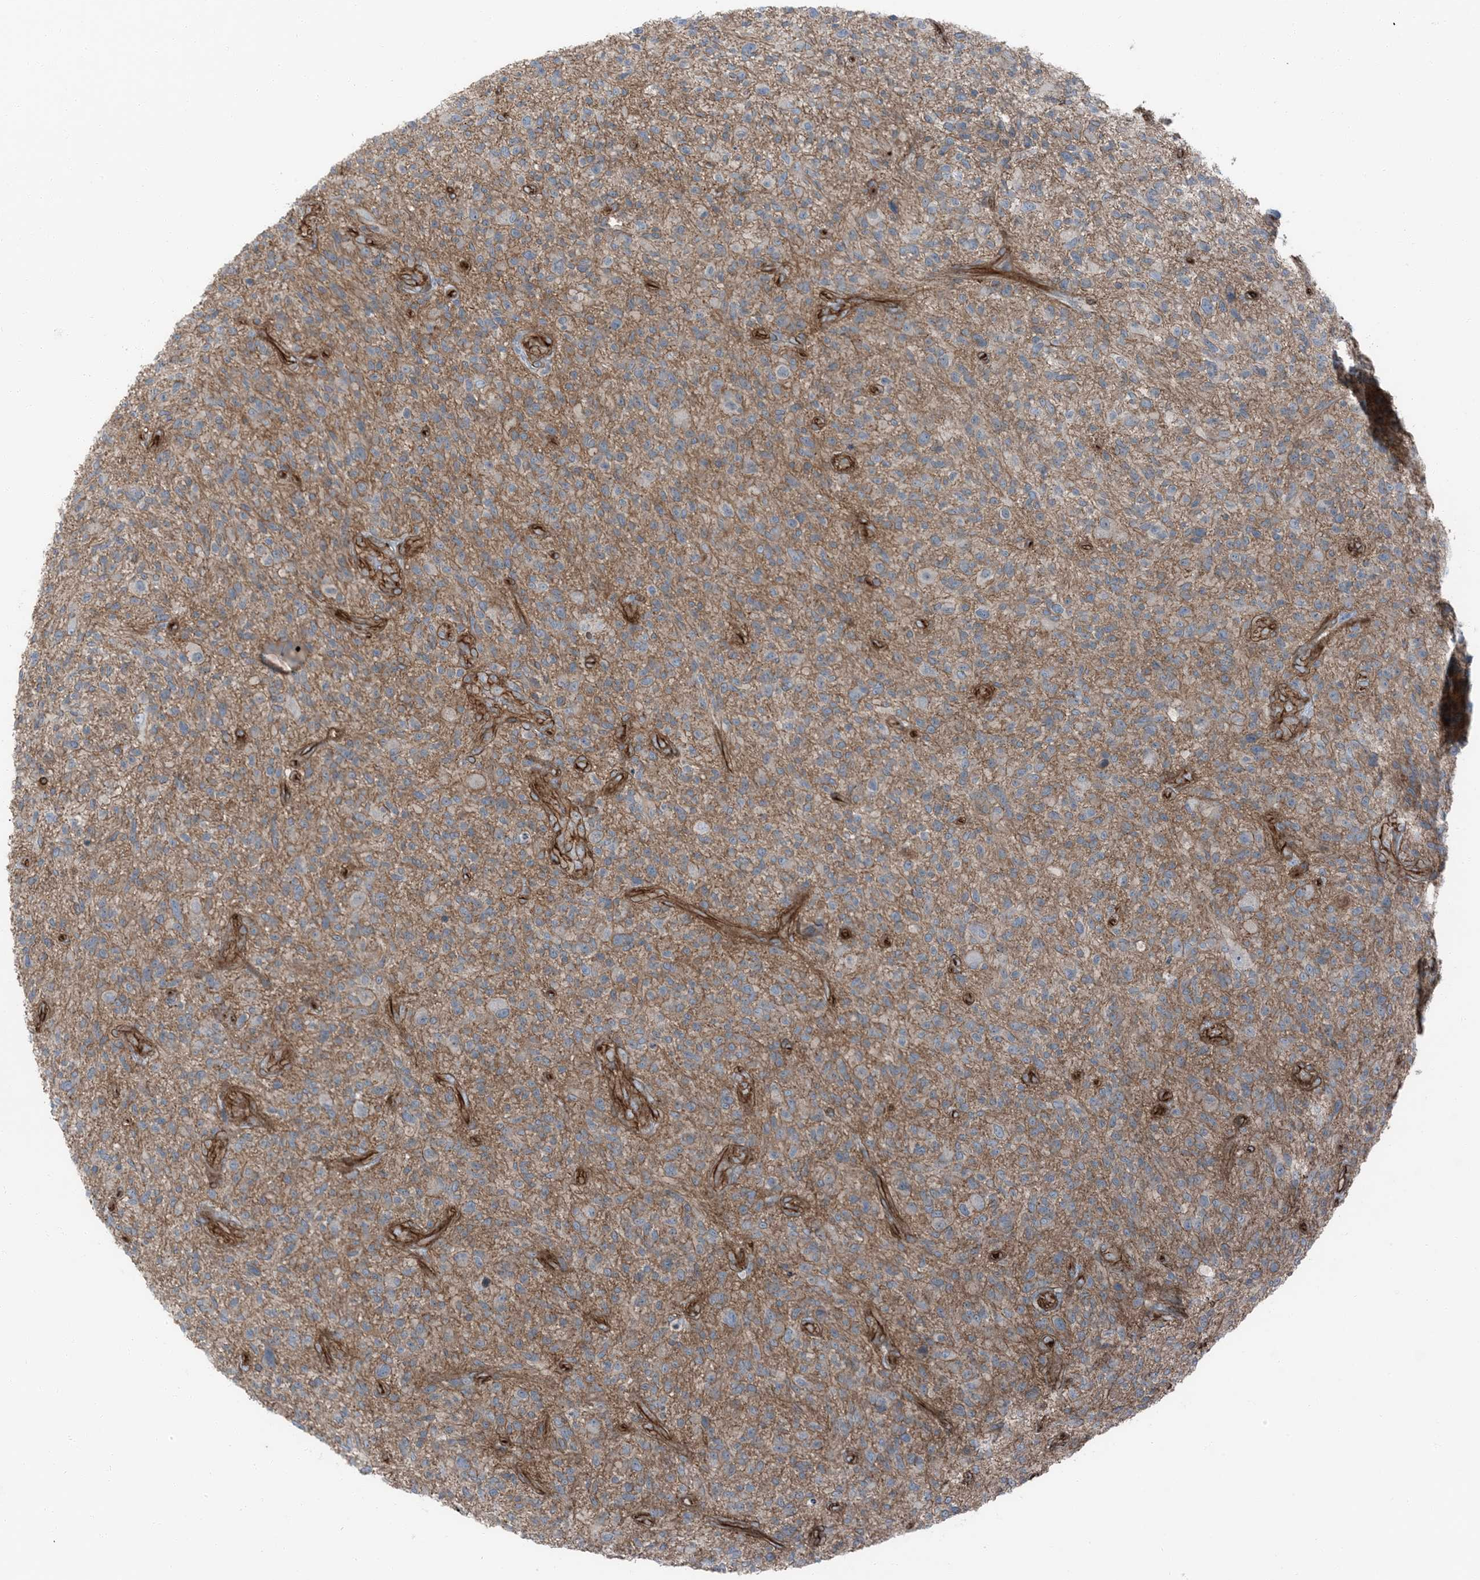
{"staining": {"intensity": "negative", "quantity": "none", "location": "none"}, "tissue": "glioma", "cell_type": "Tumor cells", "image_type": "cancer", "snomed": [{"axis": "morphology", "description": "Glioma, malignant, High grade"}, {"axis": "topography", "description": "Brain"}], "caption": "A high-resolution image shows immunohistochemistry (IHC) staining of high-grade glioma (malignant), which demonstrates no significant positivity in tumor cells.", "gene": "ZFP90", "patient": {"sex": "male", "age": 47}}